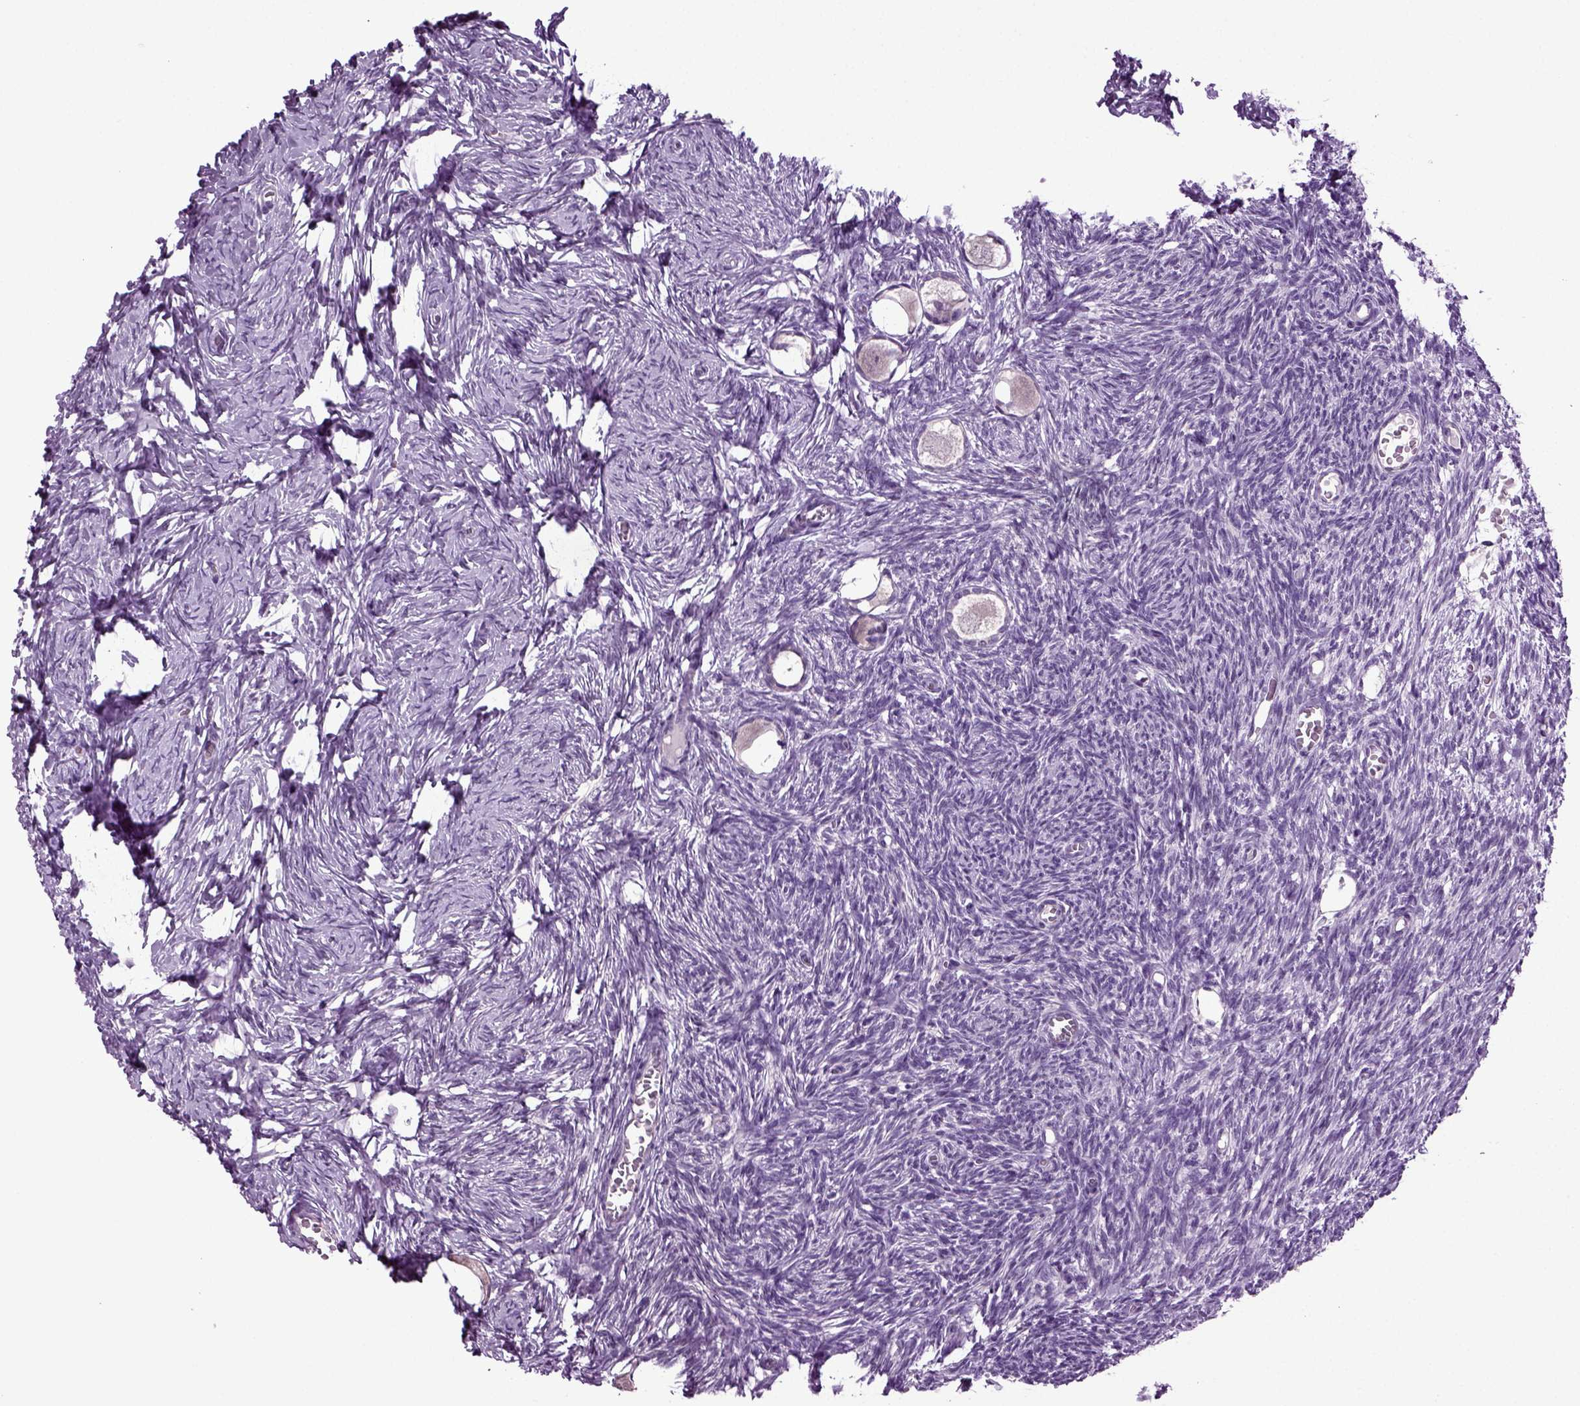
{"staining": {"intensity": "negative", "quantity": "none", "location": "none"}, "tissue": "ovary", "cell_type": "Follicle cells", "image_type": "normal", "snomed": [{"axis": "morphology", "description": "Normal tissue, NOS"}, {"axis": "topography", "description": "Ovary"}], "caption": "Immunohistochemistry of benign ovary reveals no expression in follicle cells. The staining is performed using DAB (3,3'-diaminobenzidine) brown chromogen with nuclei counter-stained in using hematoxylin.", "gene": "PLCH2", "patient": {"sex": "female", "age": 27}}